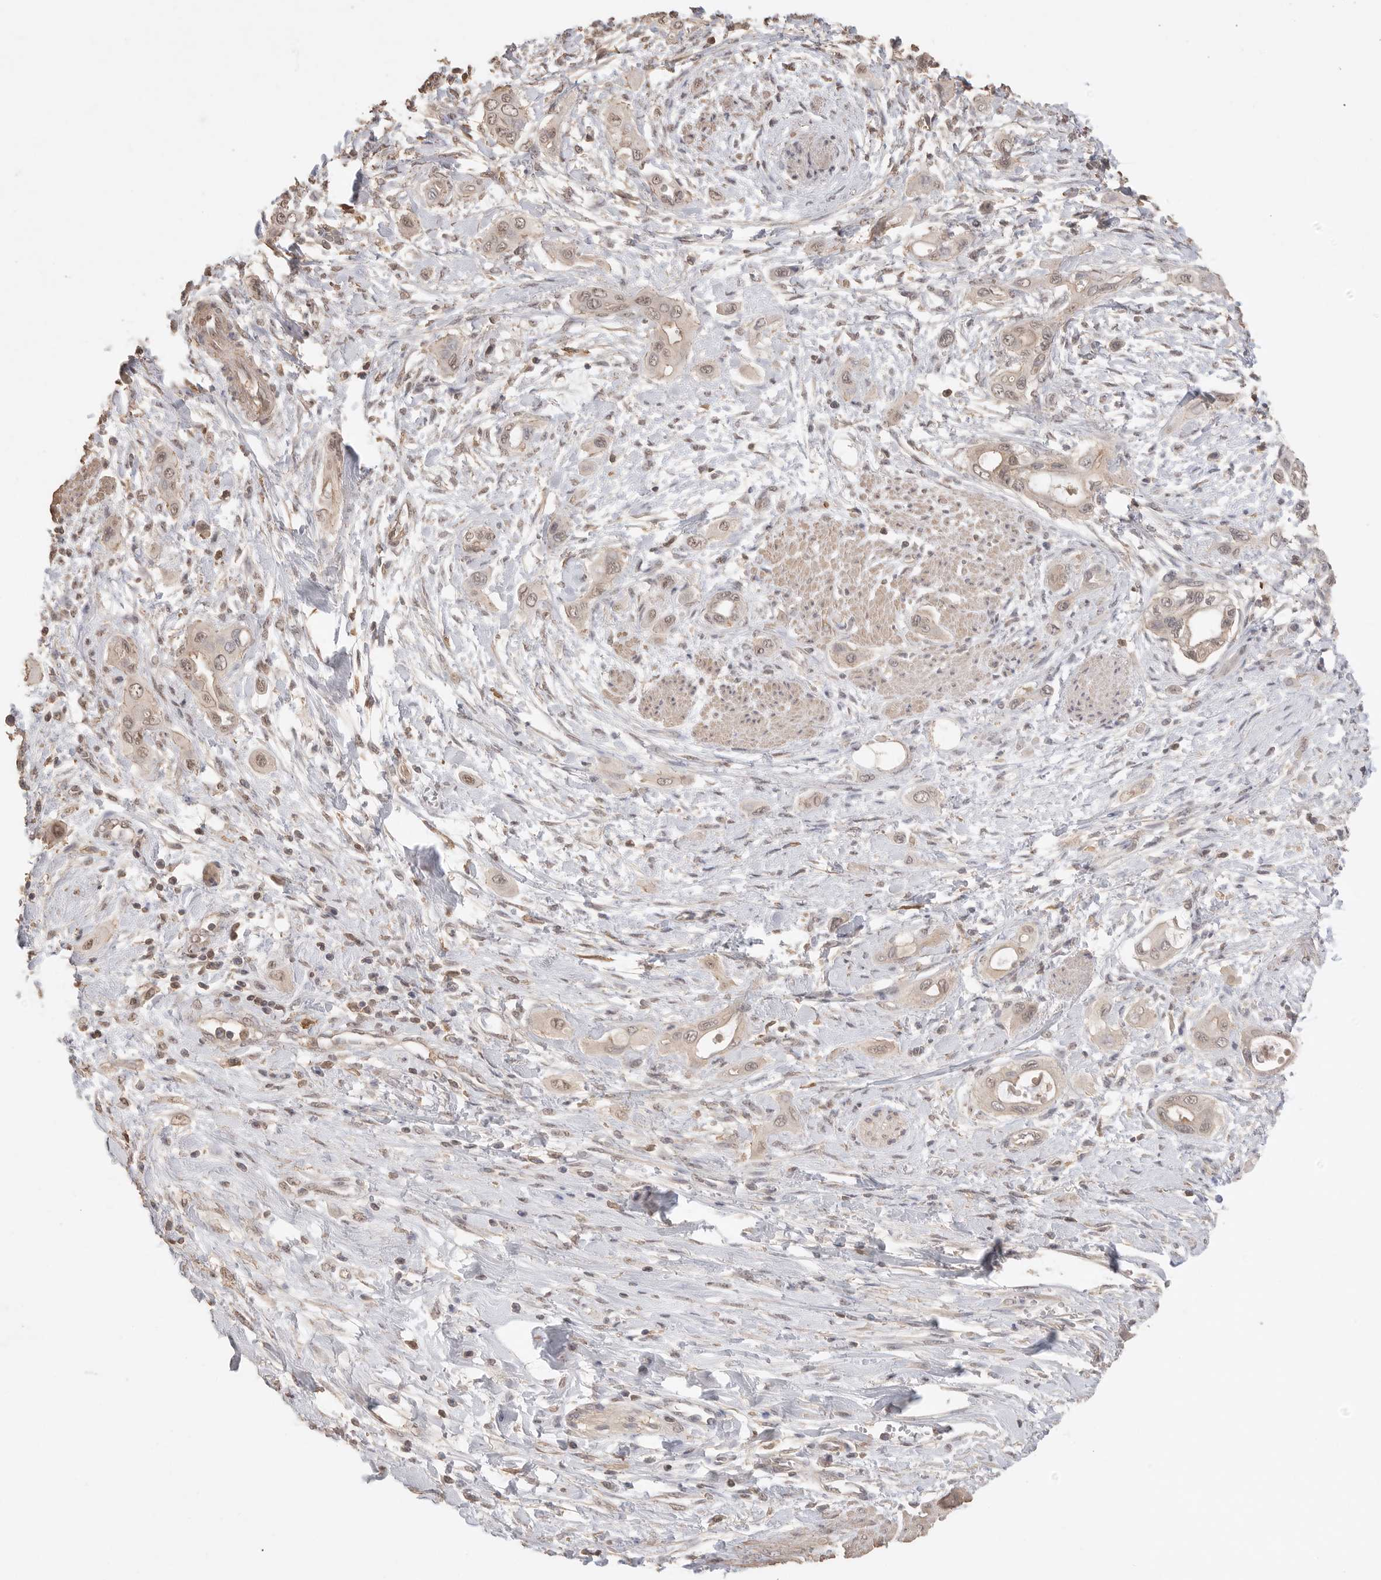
{"staining": {"intensity": "weak", "quantity": ">75%", "location": "nuclear"}, "tissue": "pancreatic cancer", "cell_type": "Tumor cells", "image_type": "cancer", "snomed": [{"axis": "morphology", "description": "Adenocarcinoma, NOS"}, {"axis": "topography", "description": "Pancreas"}], "caption": "Weak nuclear expression for a protein is identified in approximately >75% of tumor cells of pancreatic cancer using immunohistochemistry.", "gene": "MAP2K1", "patient": {"sex": "male", "age": 59}}